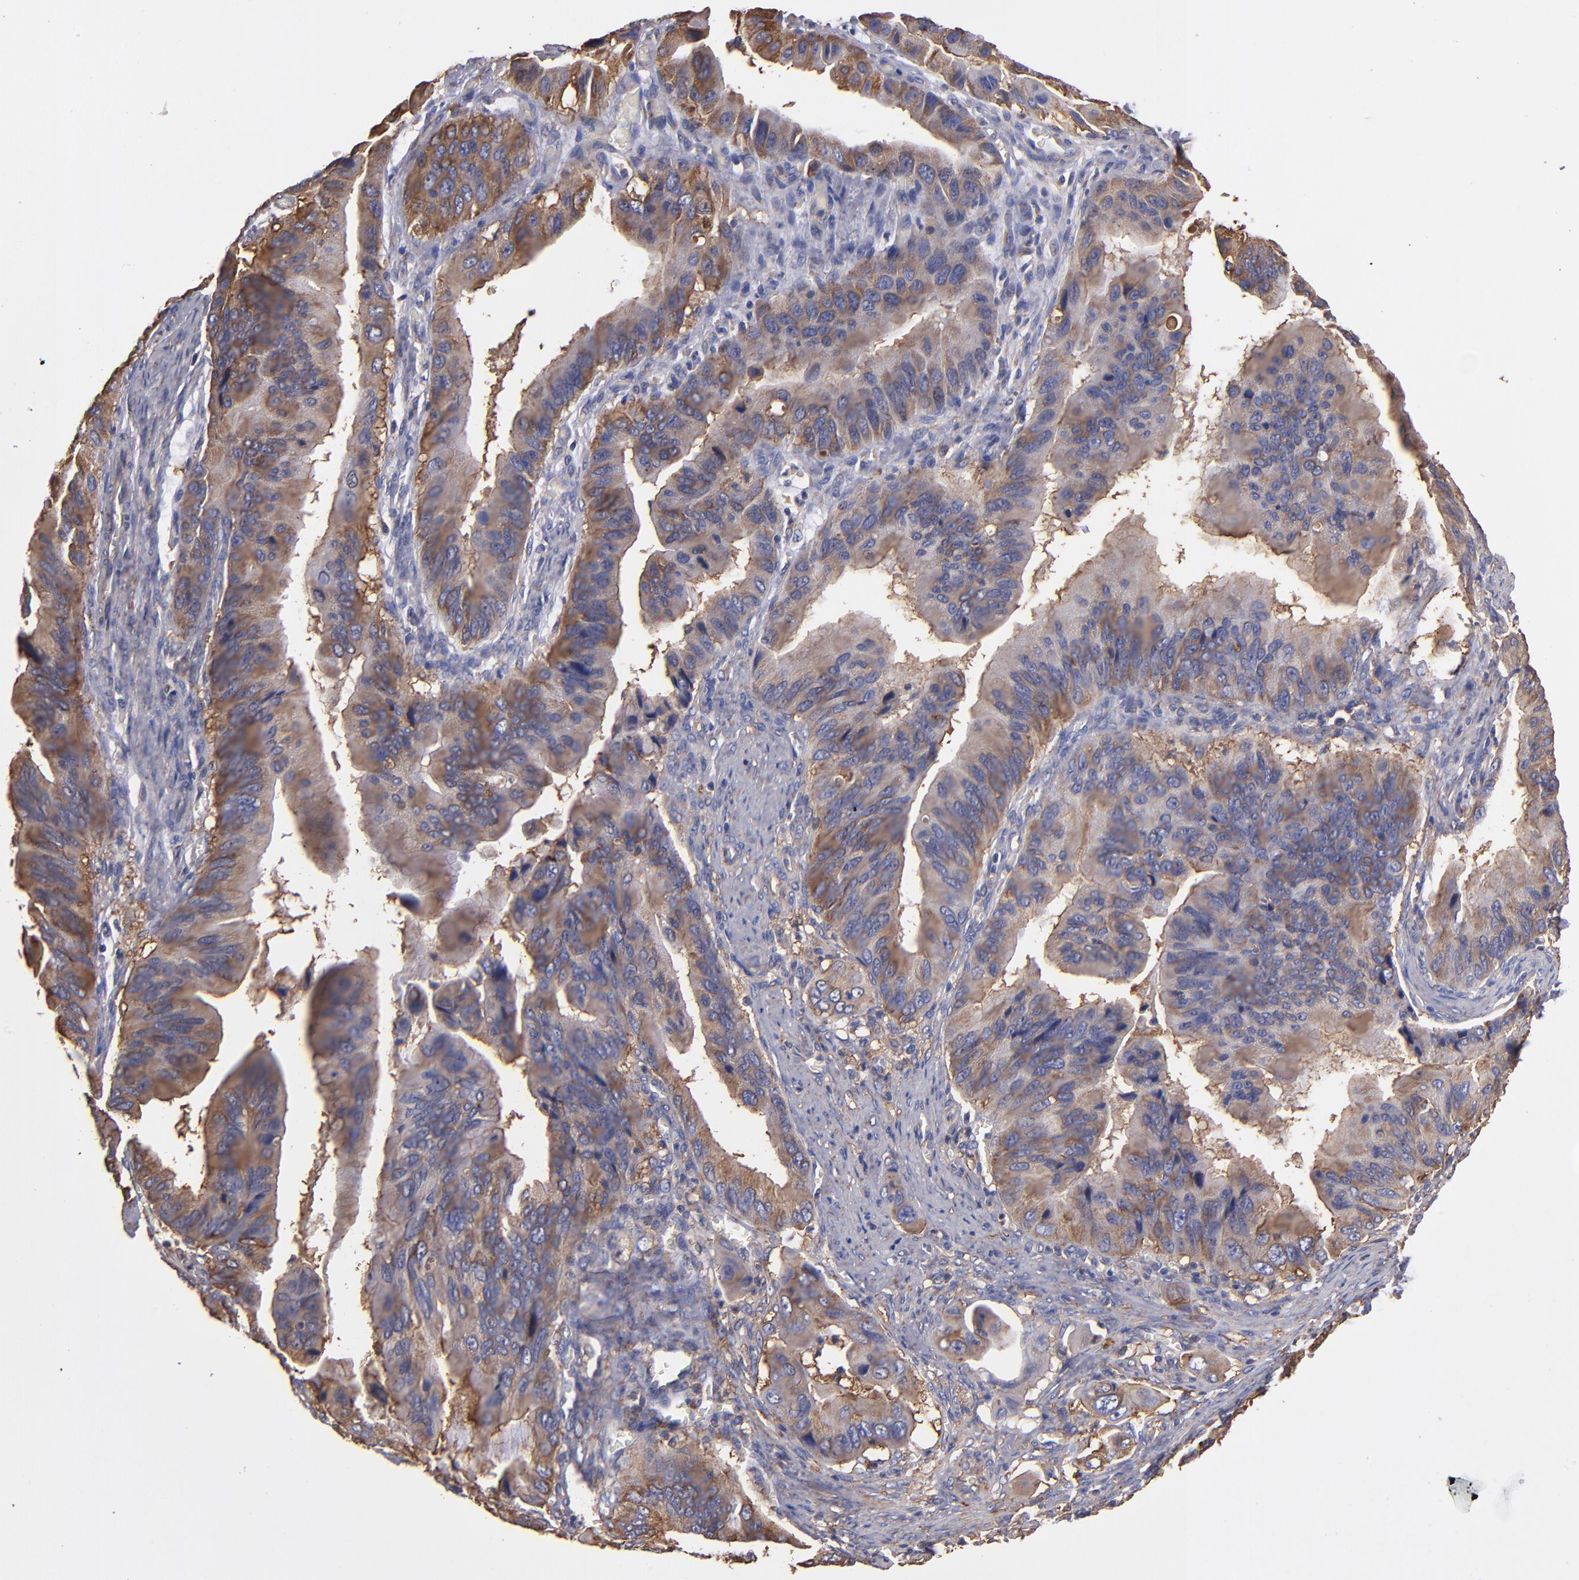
{"staining": {"intensity": "moderate", "quantity": "25%-75%", "location": "cytoplasmic/membranous"}, "tissue": "stomach cancer", "cell_type": "Tumor cells", "image_type": "cancer", "snomed": [{"axis": "morphology", "description": "Adenocarcinoma, NOS"}, {"axis": "topography", "description": "Stomach, upper"}], "caption": "Stomach cancer (adenocarcinoma) stained with a protein marker reveals moderate staining in tumor cells.", "gene": "MVP", "patient": {"sex": "male", "age": 80}}